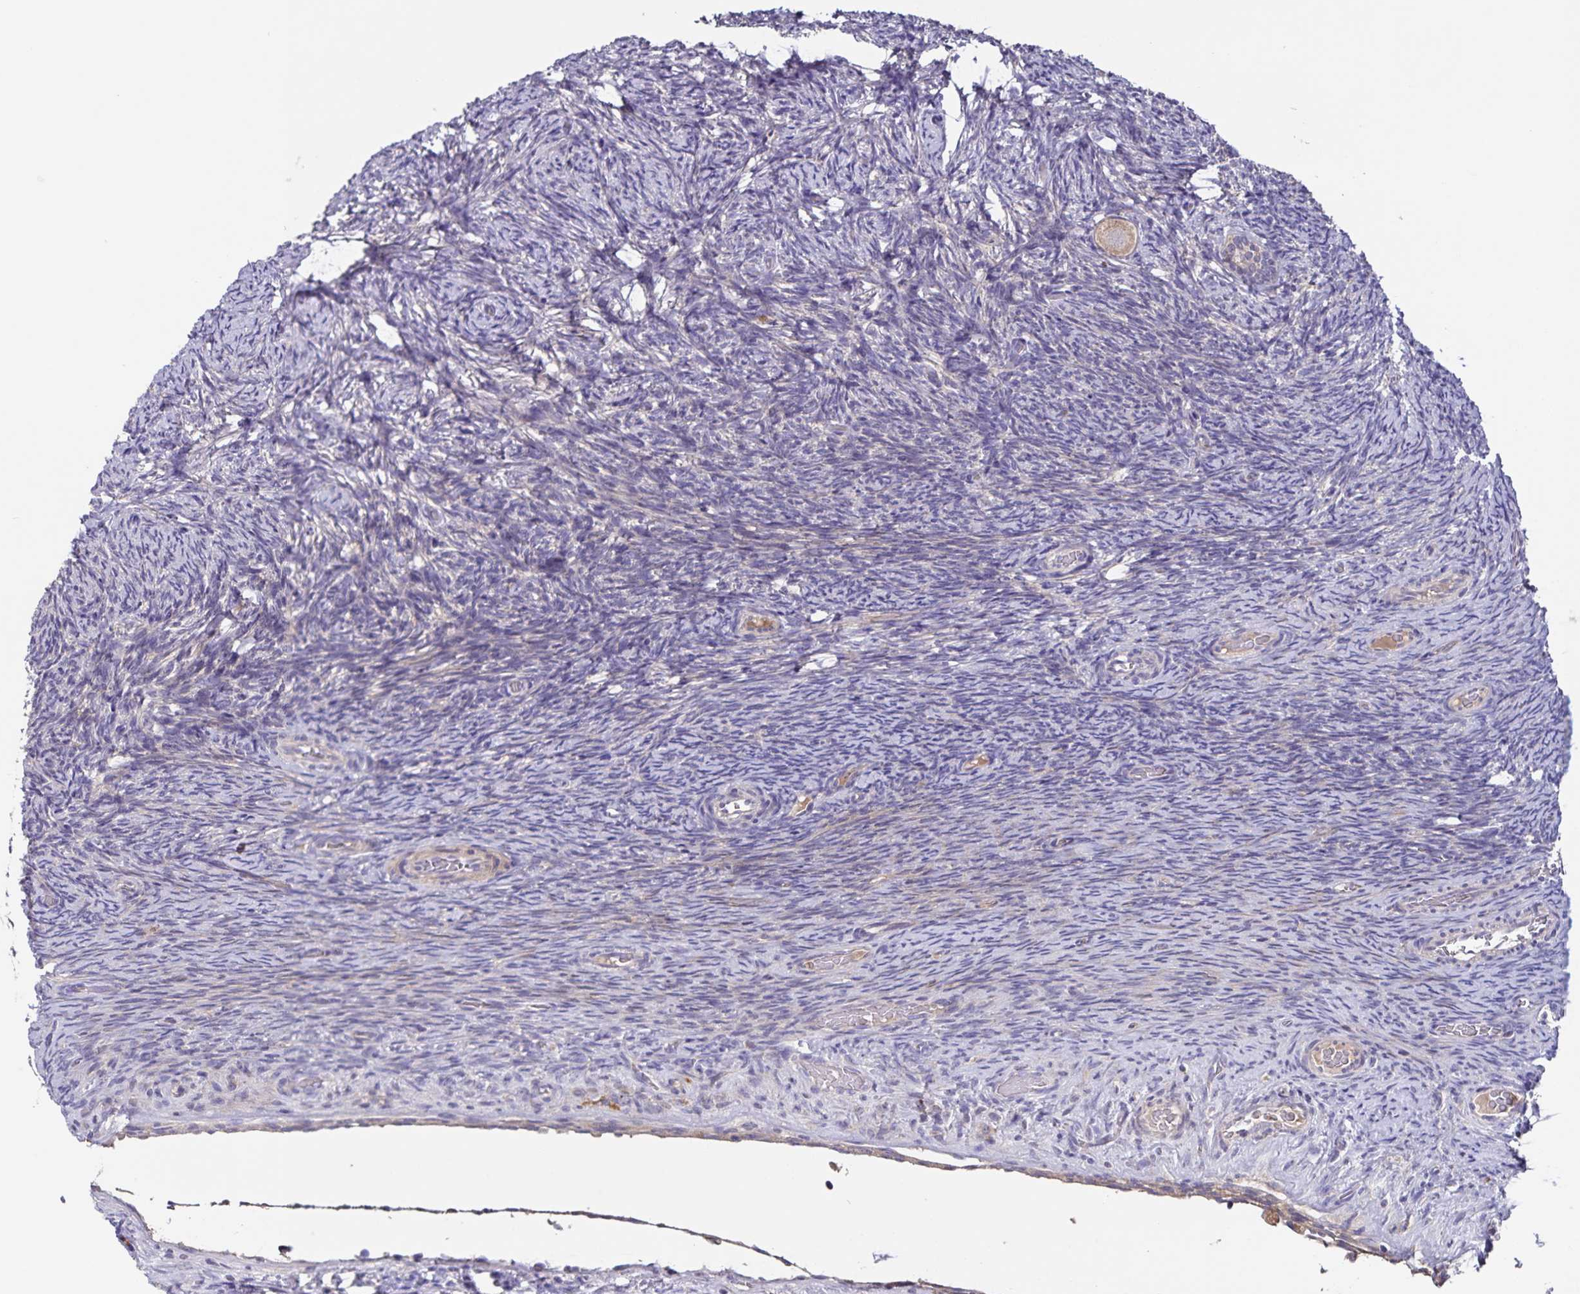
{"staining": {"intensity": "weak", "quantity": ">75%", "location": "cytoplasmic/membranous"}, "tissue": "ovary", "cell_type": "Follicle cells", "image_type": "normal", "snomed": [{"axis": "morphology", "description": "Normal tissue, NOS"}, {"axis": "topography", "description": "Ovary"}], "caption": "Protein expression by immunohistochemistry exhibits weak cytoplasmic/membranous expression in about >75% of follicle cells in benign ovary.", "gene": "FBXL16", "patient": {"sex": "female", "age": 34}}